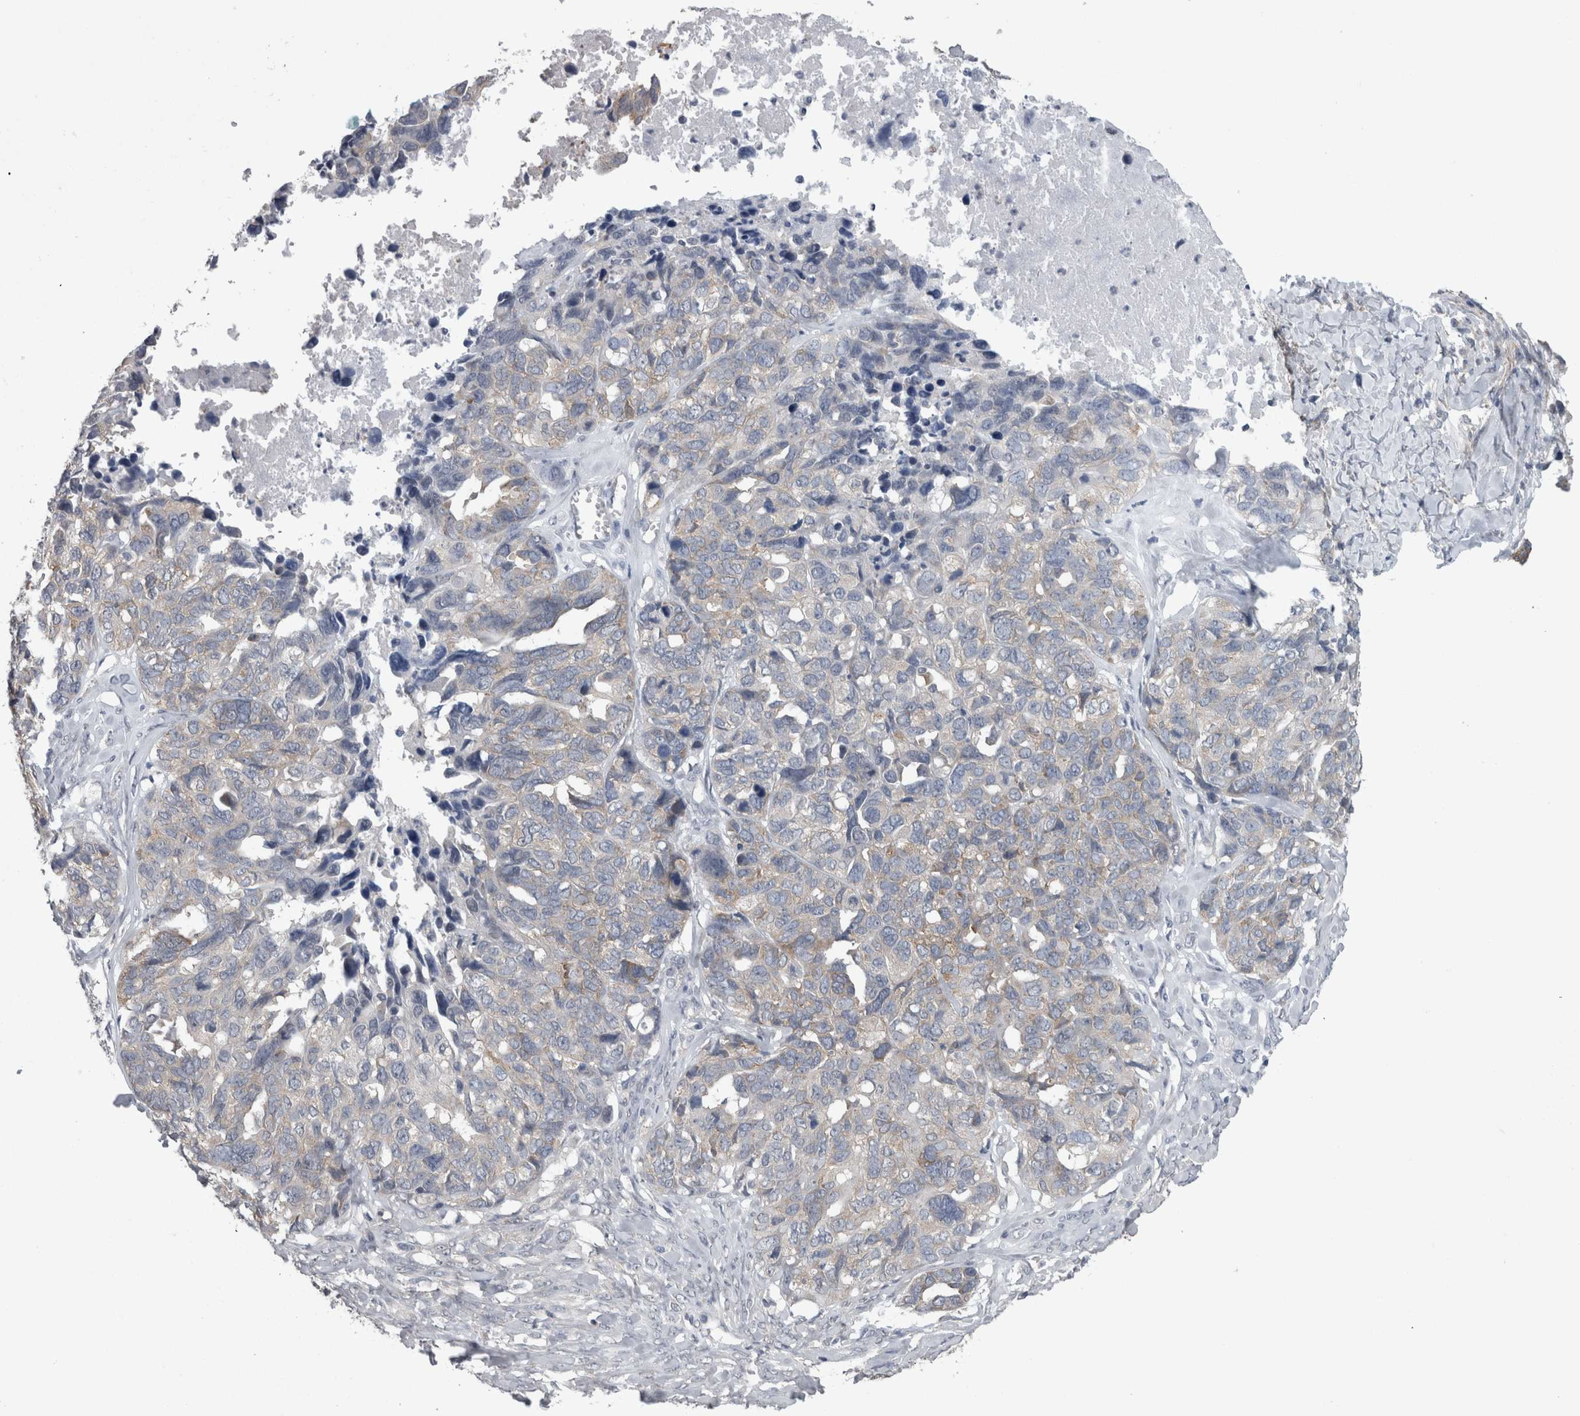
{"staining": {"intensity": "weak", "quantity": "<25%", "location": "cytoplasmic/membranous"}, "tissue": "ovarian cancer", "cell_type": "Tumor cells", "image_type": "cancer", "snomed": [{"axis": "morphology", "description": "Cystadenocarcinoma, serous, NOS"}, {"axis": "topography", "description": "Ovary"}], "caption": "This is an immunohistochemistry micrograph of ovarian cancer (serous cystadenocarcinoma). There is no expression in tumor cells.", "gene": "DDX6", "patient": {"sex": "female", "age": 79}}